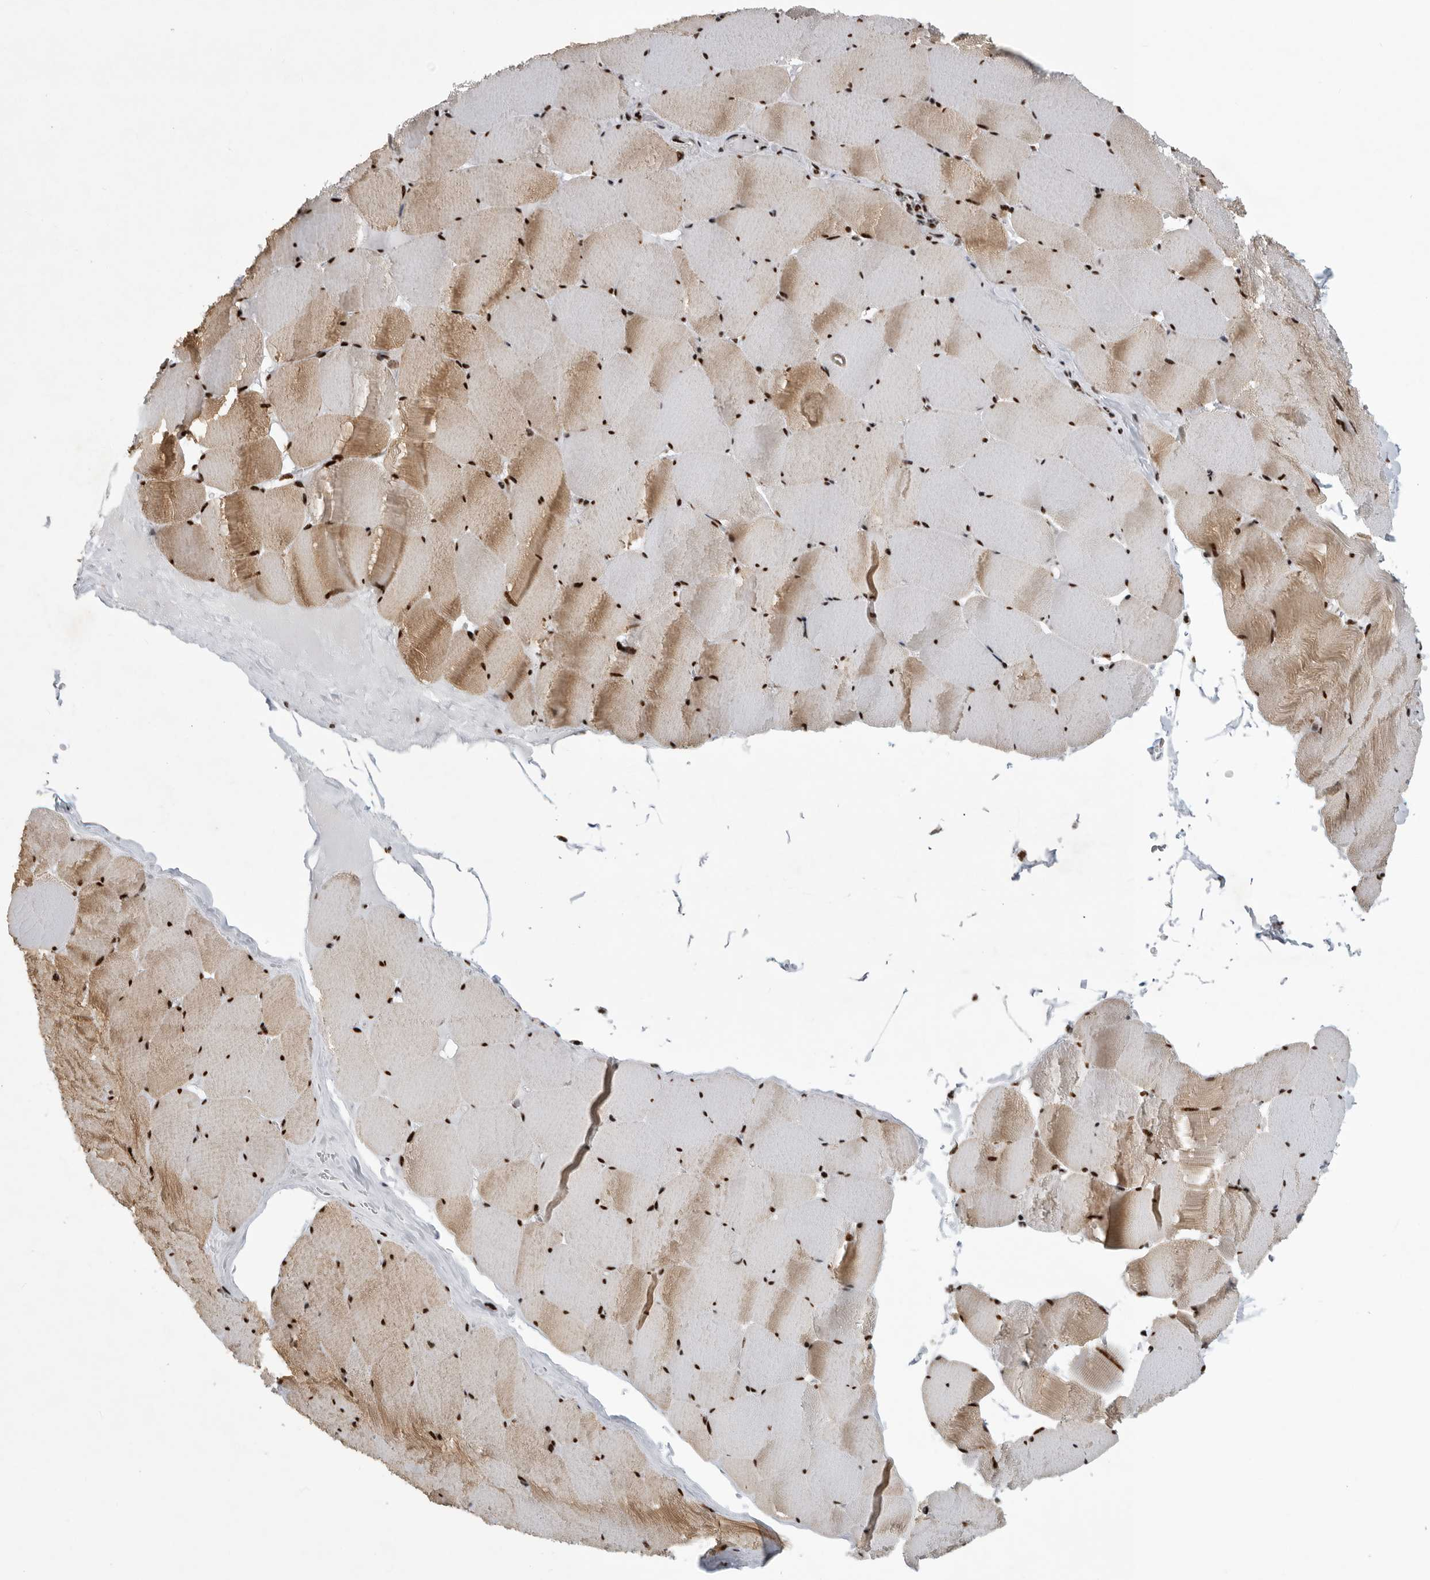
{"staining": {"intensity": "strong", "quantity": ">75%", "location": "cytoplasmic/membranous,nuclear"}, "tissue": "skeletal muscle", "cell_type": "Myocytes", "image_type": "normal", "snomed": [{"axis": "morphology", "description": "Normal tissue, NOS"}, {"axis": "topography", "description": "Skeletal muscle"}], "caption": "An image showing strong cytoplasmic/membranous,nuclear staining in approximately >75% of myocytes in benign skeletal muscle, as visualized by brown immunohistochemical staining.", "gene": "BCLAF1", "patient": {"sex": "male", "age": 62}}